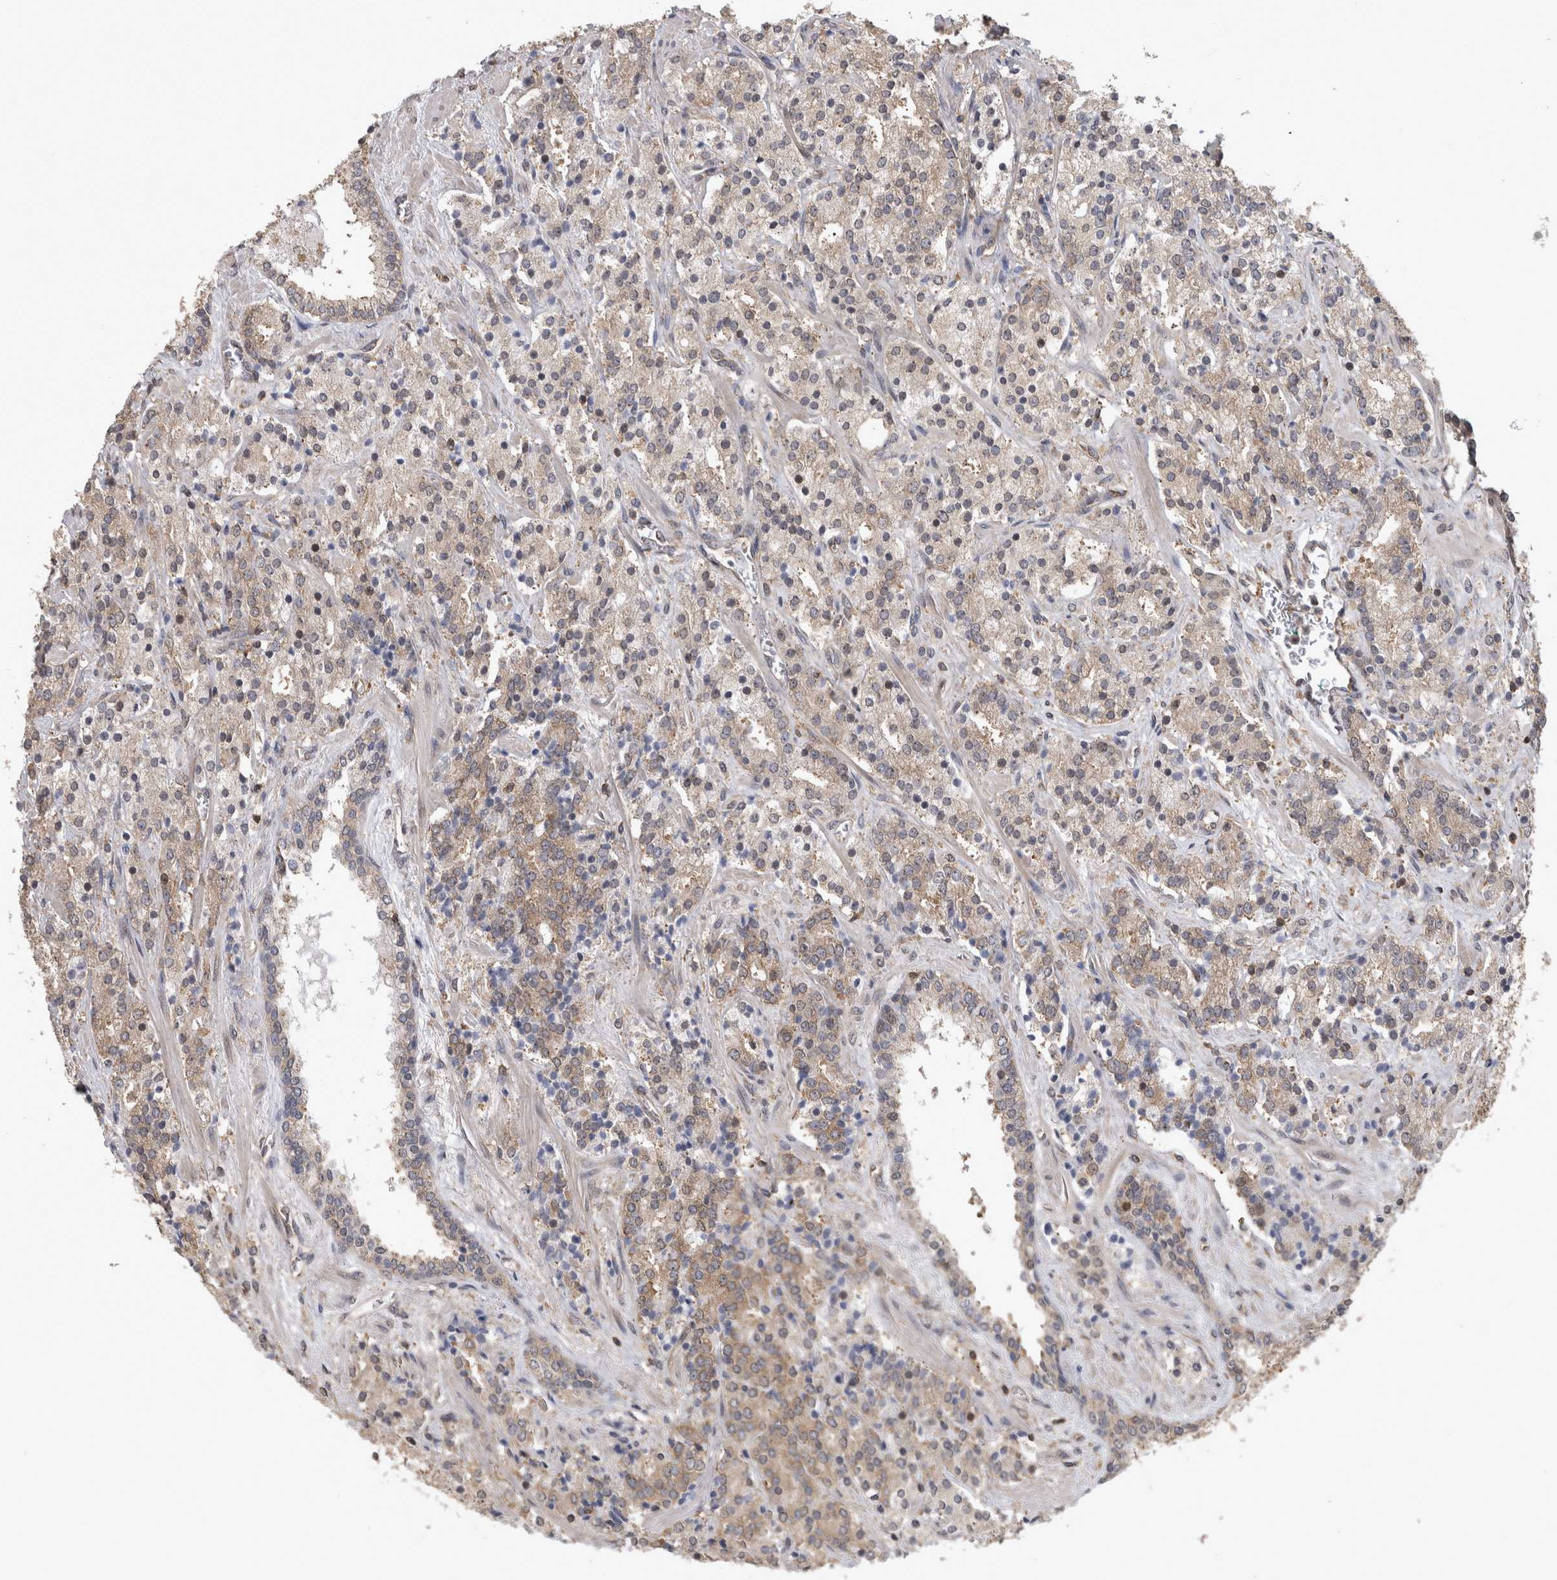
{"staining": {"intensity": "moderate", "quantity": "25%-75%", "location": "cytoplasmic/membranous"}, "tissue": "prostate cancer", "cell_type": "Tumor cells", "image_type": "cancer", "snomed": [{"axis": "morphology", "description": "Adenocarcinoma, High grade"}, {"axis": "topography", "description": "Prostate"}], "caption": "This is an image of immunohistochemistry (IHC) staining of prostate cancer, which shows moderate expression in the cytoplasmic/membranous of tumor cells.", "gene": "ATXN2", "patient": {"sex": "male", "age": 71}}